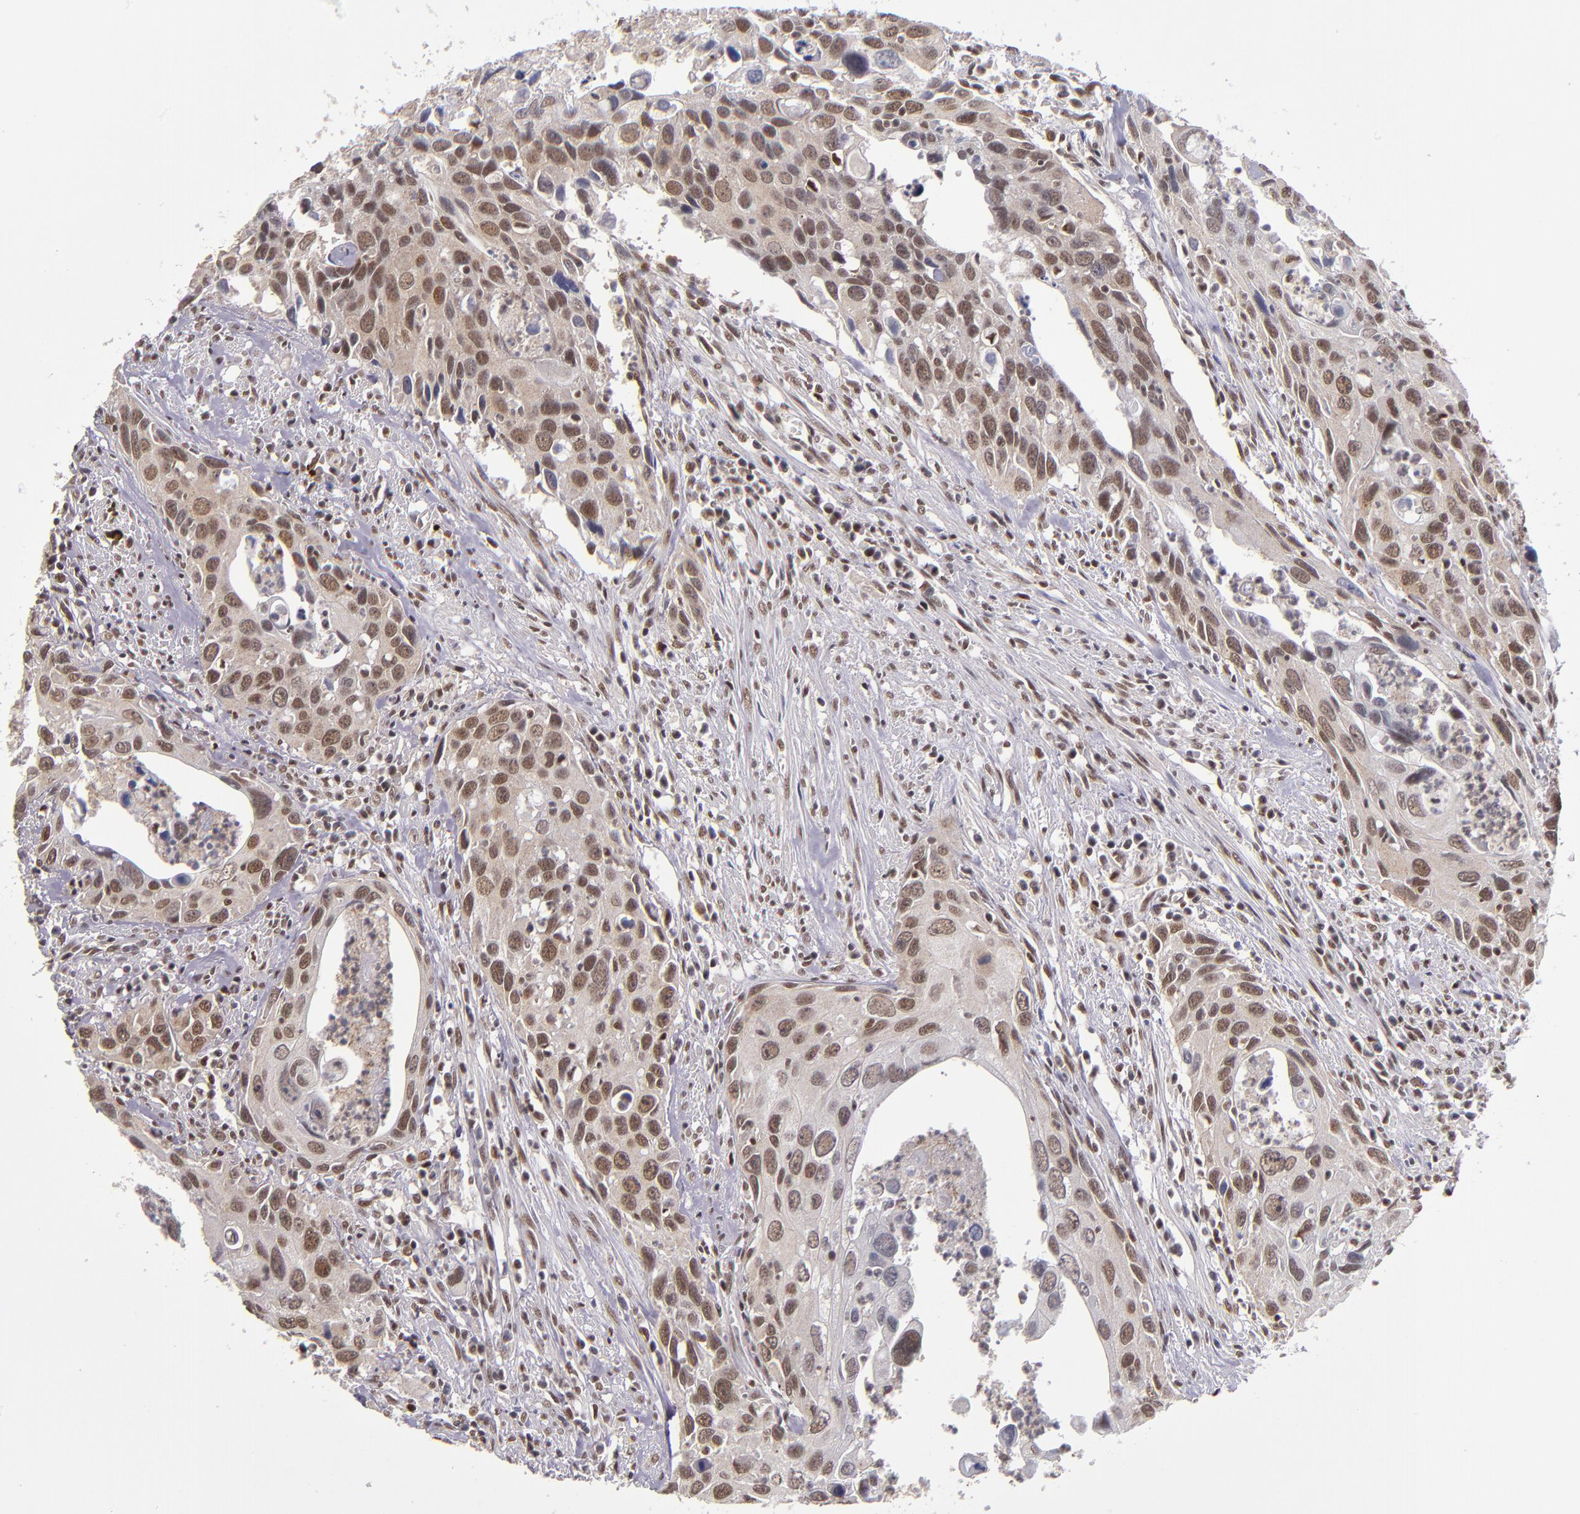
{"staining": {"intensity": "moderate", "quantity": "25%-75%", "location": "nuclear"}, "tissue": "urothelial cancer", "cell_type": "Tumor cells", "image_type": "cancer", "snomed": [{"axis": "morphology", "description": "Urothelial carcinoma, High grade"}, {"axis": "topography", "description": "Urinary bladder"}], "caption": "This is a photomicrograph of immunohistochemistry staining of urothelial carcinoma (high-grade), which shows moderate positivity in the nuclear of tumor cells.", "gene": "EP300", "patient": {"sex": "male", "age": 71}}